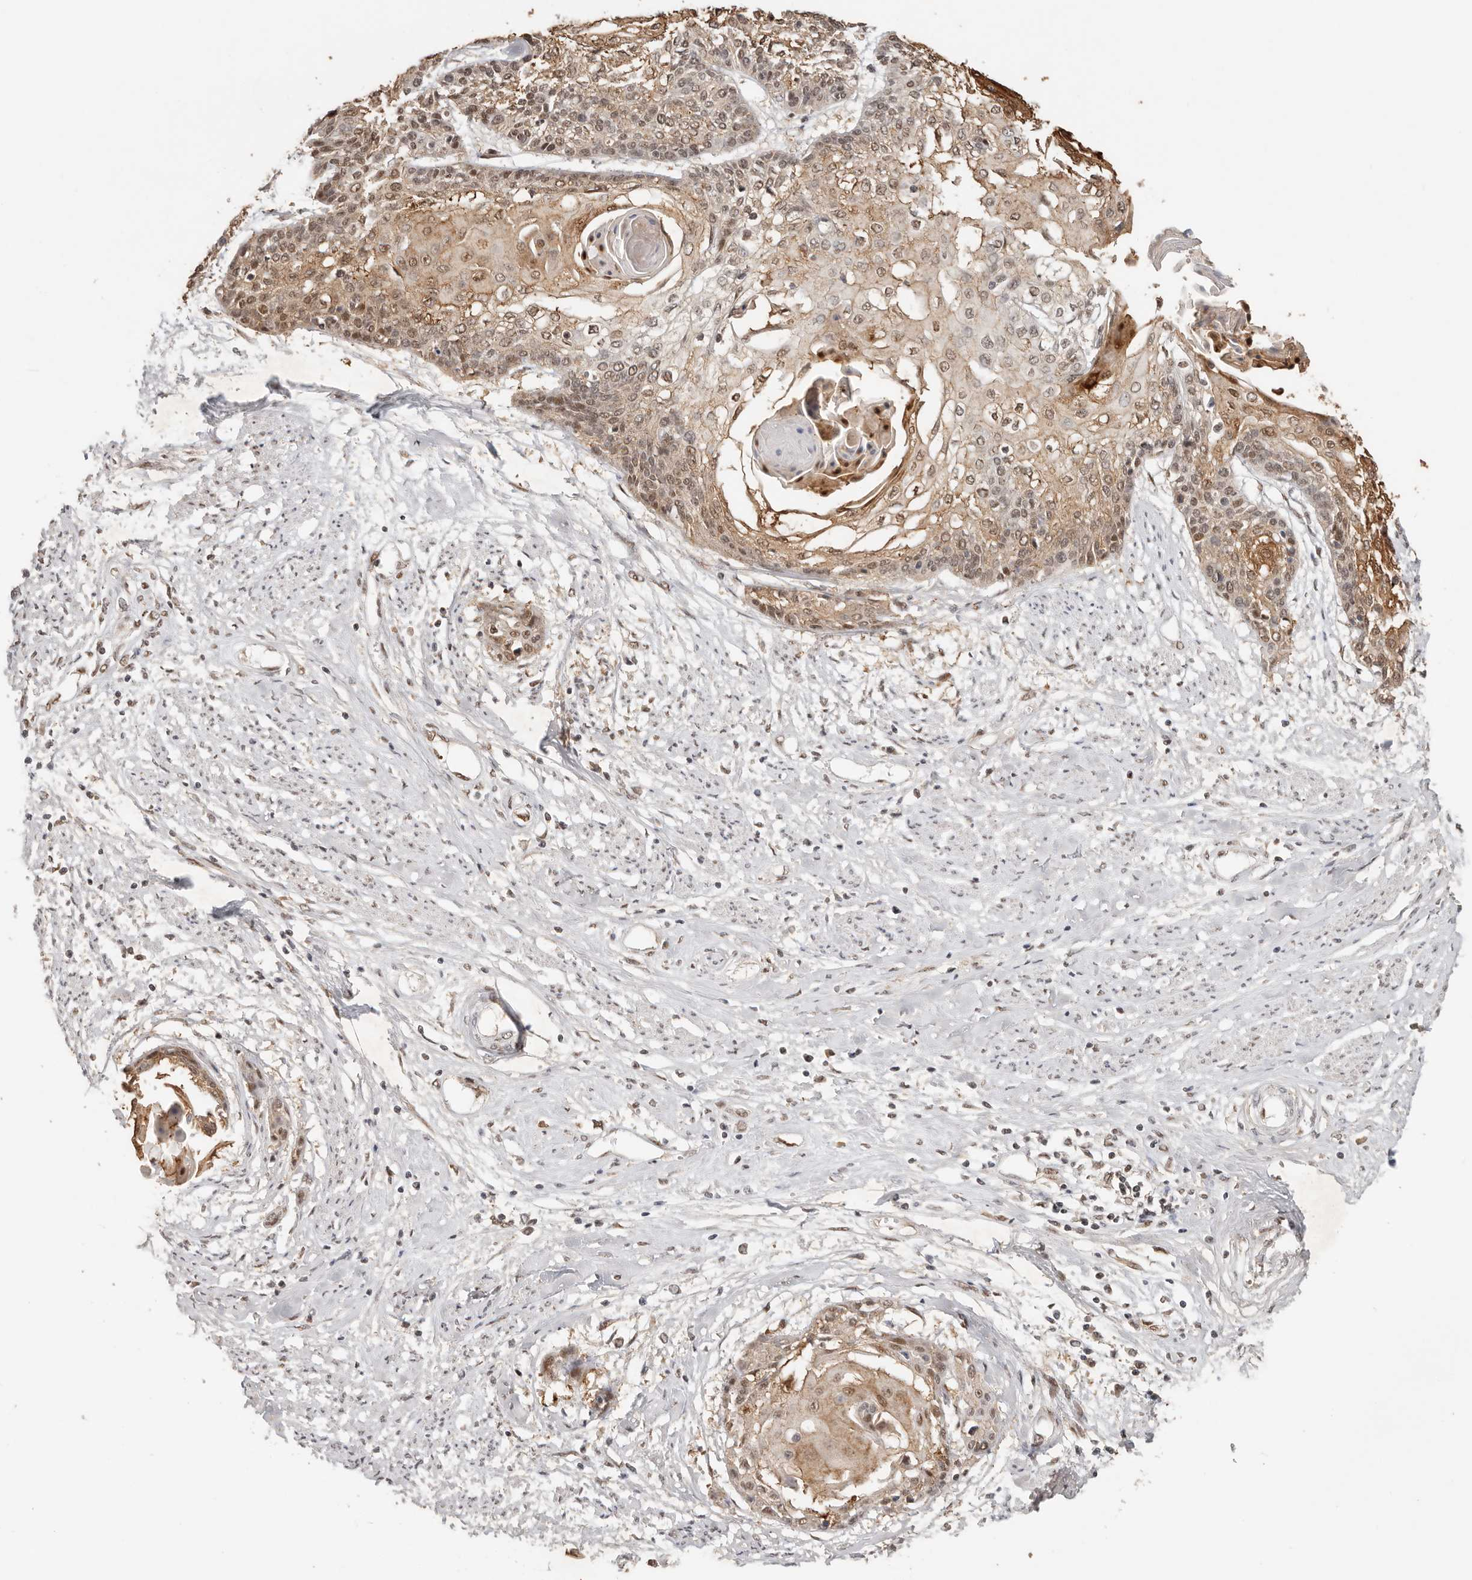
{"staining": {"intensity": "moderate", "quantity": ">75%", "location": "cytoplasmic/membranous,nuclear"}, "tissue": "cervical cancer", "cell_type": "Tumor cells", "image_type": "cancer", "snomed": [{"axis": "morphology", "description": "Squamous cell carcinoma, NOS"}, {"axis": "topography", "description": "Cervix"}], "caption": "This is a histology image of IHC staining of cervical cancer (squamous cell carcinoma), which shows moderate expression in the cytoplasmic/membranous and nuclear of tumor cells.", "gene": "SEC14L1", "patient": {"sex": "female", "age": 57}}